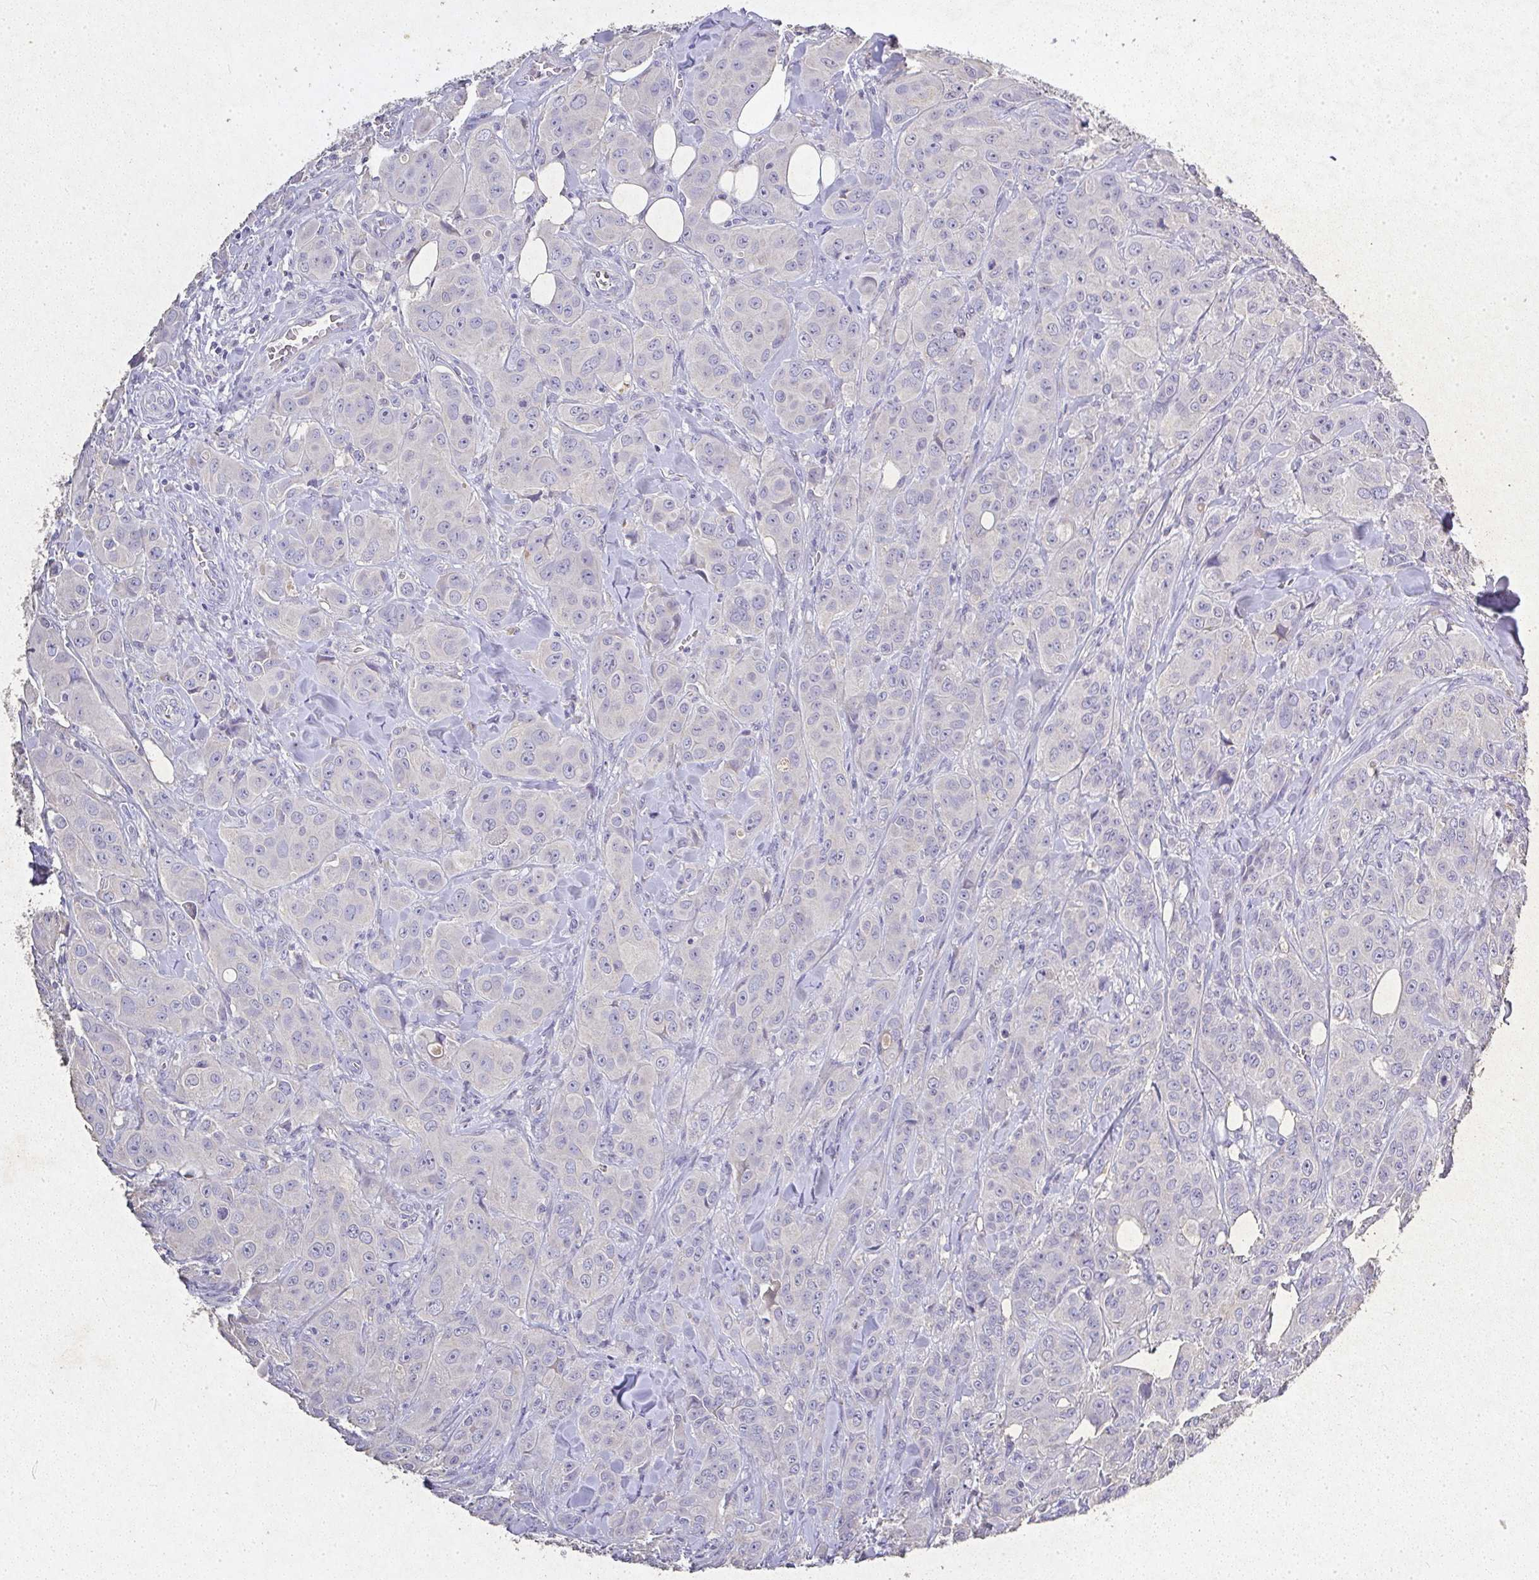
{"staining": {"intensity": "negative", "quantity": "none", "location": "none"}, "tissue": "breast cancer", "cell_type": "Tumor cells", "image_type": "cancer", "snomed": [{"axis": "morphology", "description": "Normal tissue, NOS"}, {"axis": "morphology", "description": "Duct carcinoma"}, {"axis": "topography", "description": "Breast"}], "caption": "A high-resolution histopathology image shows immunohistochemistry (IHC) staining of breast cancer, which reveals no significant staining in tumor cells.", "gene": "RPS2", "patient": {"sex": "female", "age": 43}}